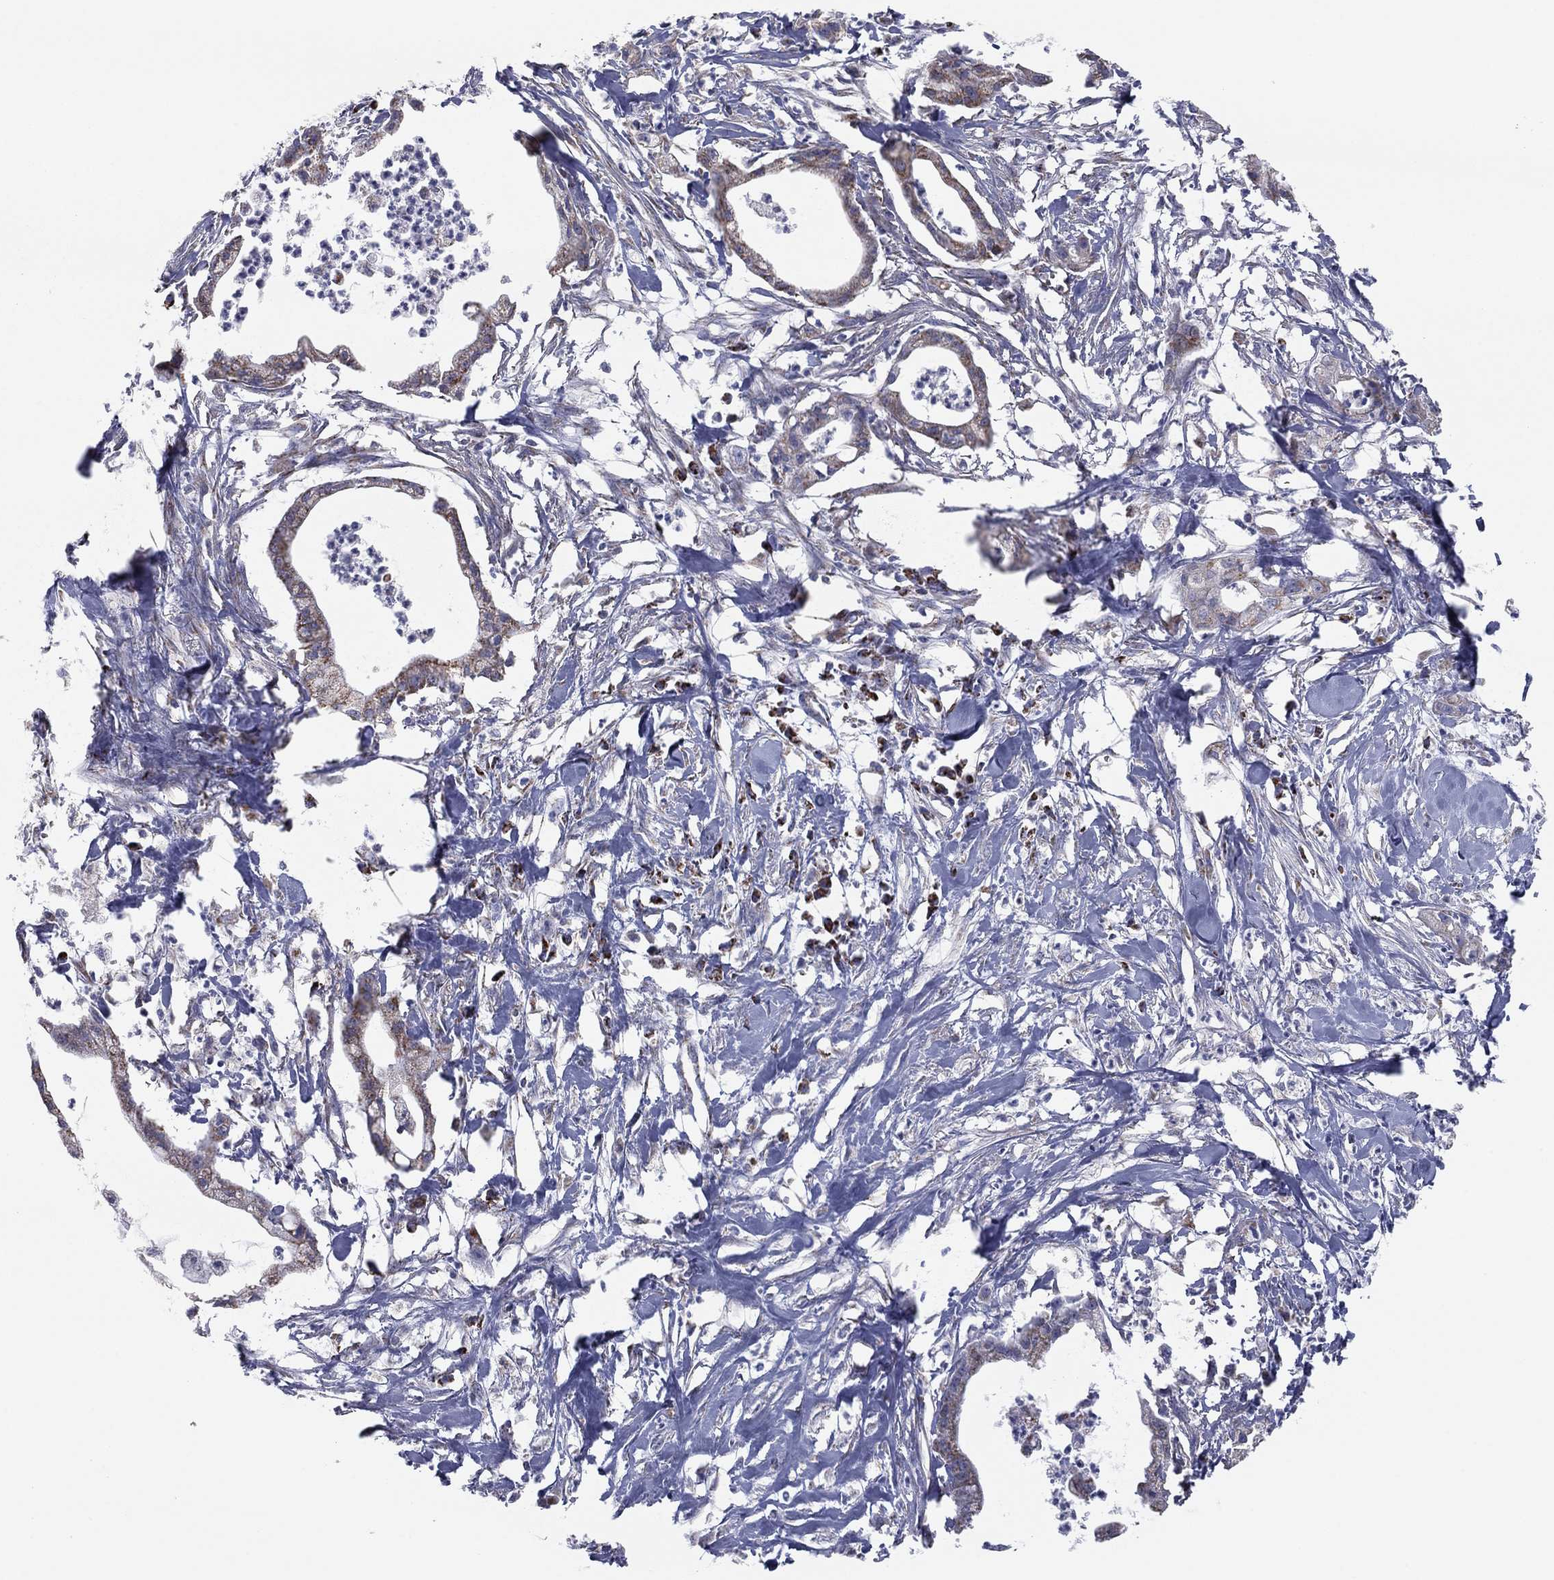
{"staining": {"intensity": "negative", "quantity": "none", "location": "none"}, "tissue": "pancreatic cancer", "cell_type": "Tumor cells", "image_type": "cancer", "snomed": [{"axis": "morphology", "description": "Normal tissue, NOS"}, {"axis": "morphology", "description": "Adenocarcinoma, NOS"}, {"axis": "topography", "description": "Pancreas"}], "caption": "Tumor cells are negative for protein expression in human pancreatic adenocarcinoma. (DAB (3,3'-diaminobenzidine) immunohistochemistry, high magnification).", "gene": "NDUFV1", "patient": {"sex": "female", "age": 58}}